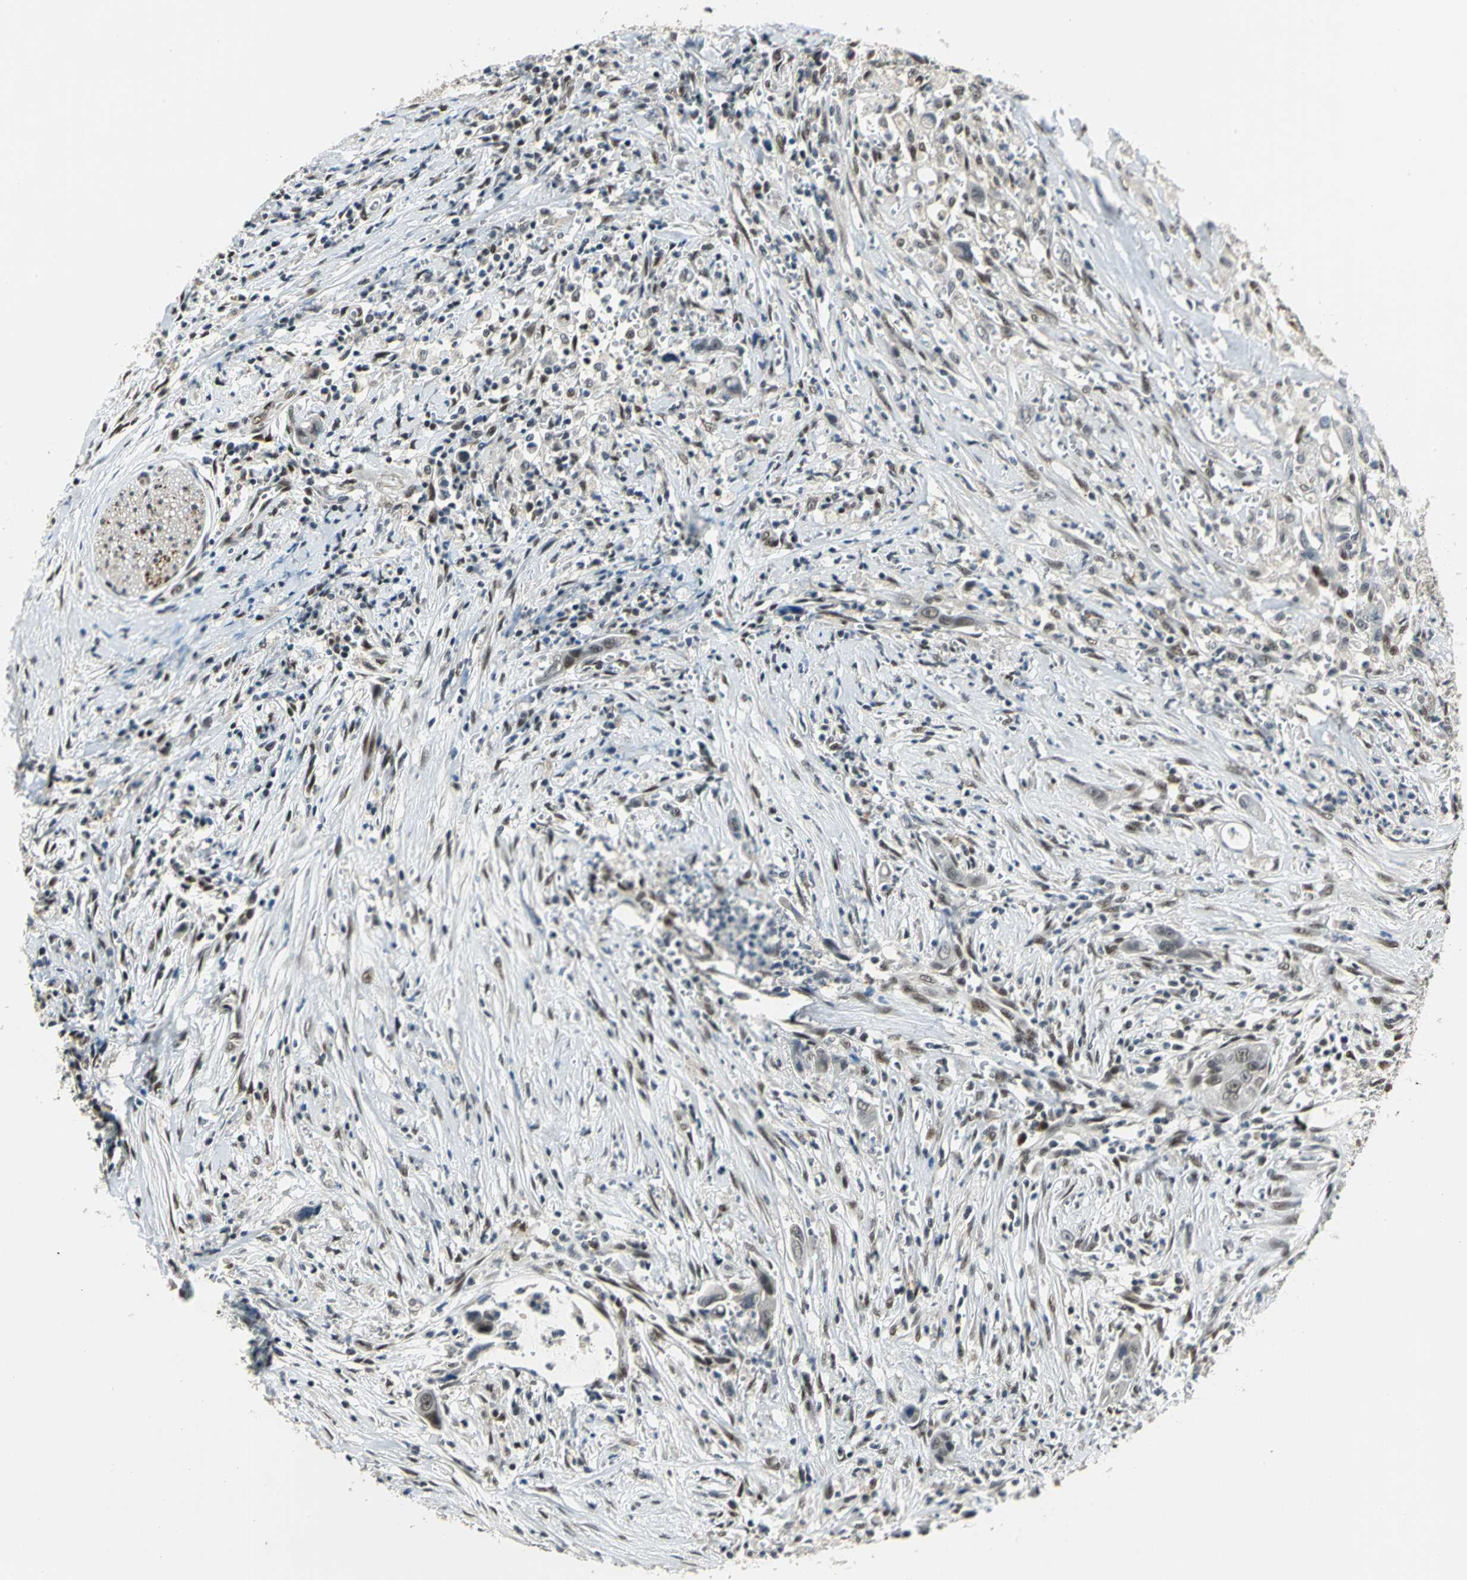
{"staining": {"intensity": "weak", "quantity": "25%-75%", "location": "nuclear"}, "tissue": "pancreatic cancer", "cell_type": "Tumor cells", "image_type": "cancer", "snomed": [{"axis": "morphology", "description": "Adenocarcinoma, NOS"}, {"axis": "topography", "description": "Pancreas"}], "caption": "High-magnification brightfield microscopy of pancreatic cancer stained with DAB (3,3'-diaminobenzidine) (brown) and counterstained with hematoxylin (blue). tumor cells exhibit weak nuclear positivity is appreciated in approximately25%-75% of cells.", "gene": "ELF2", "patient": {"sex": "male", "age": 59}}